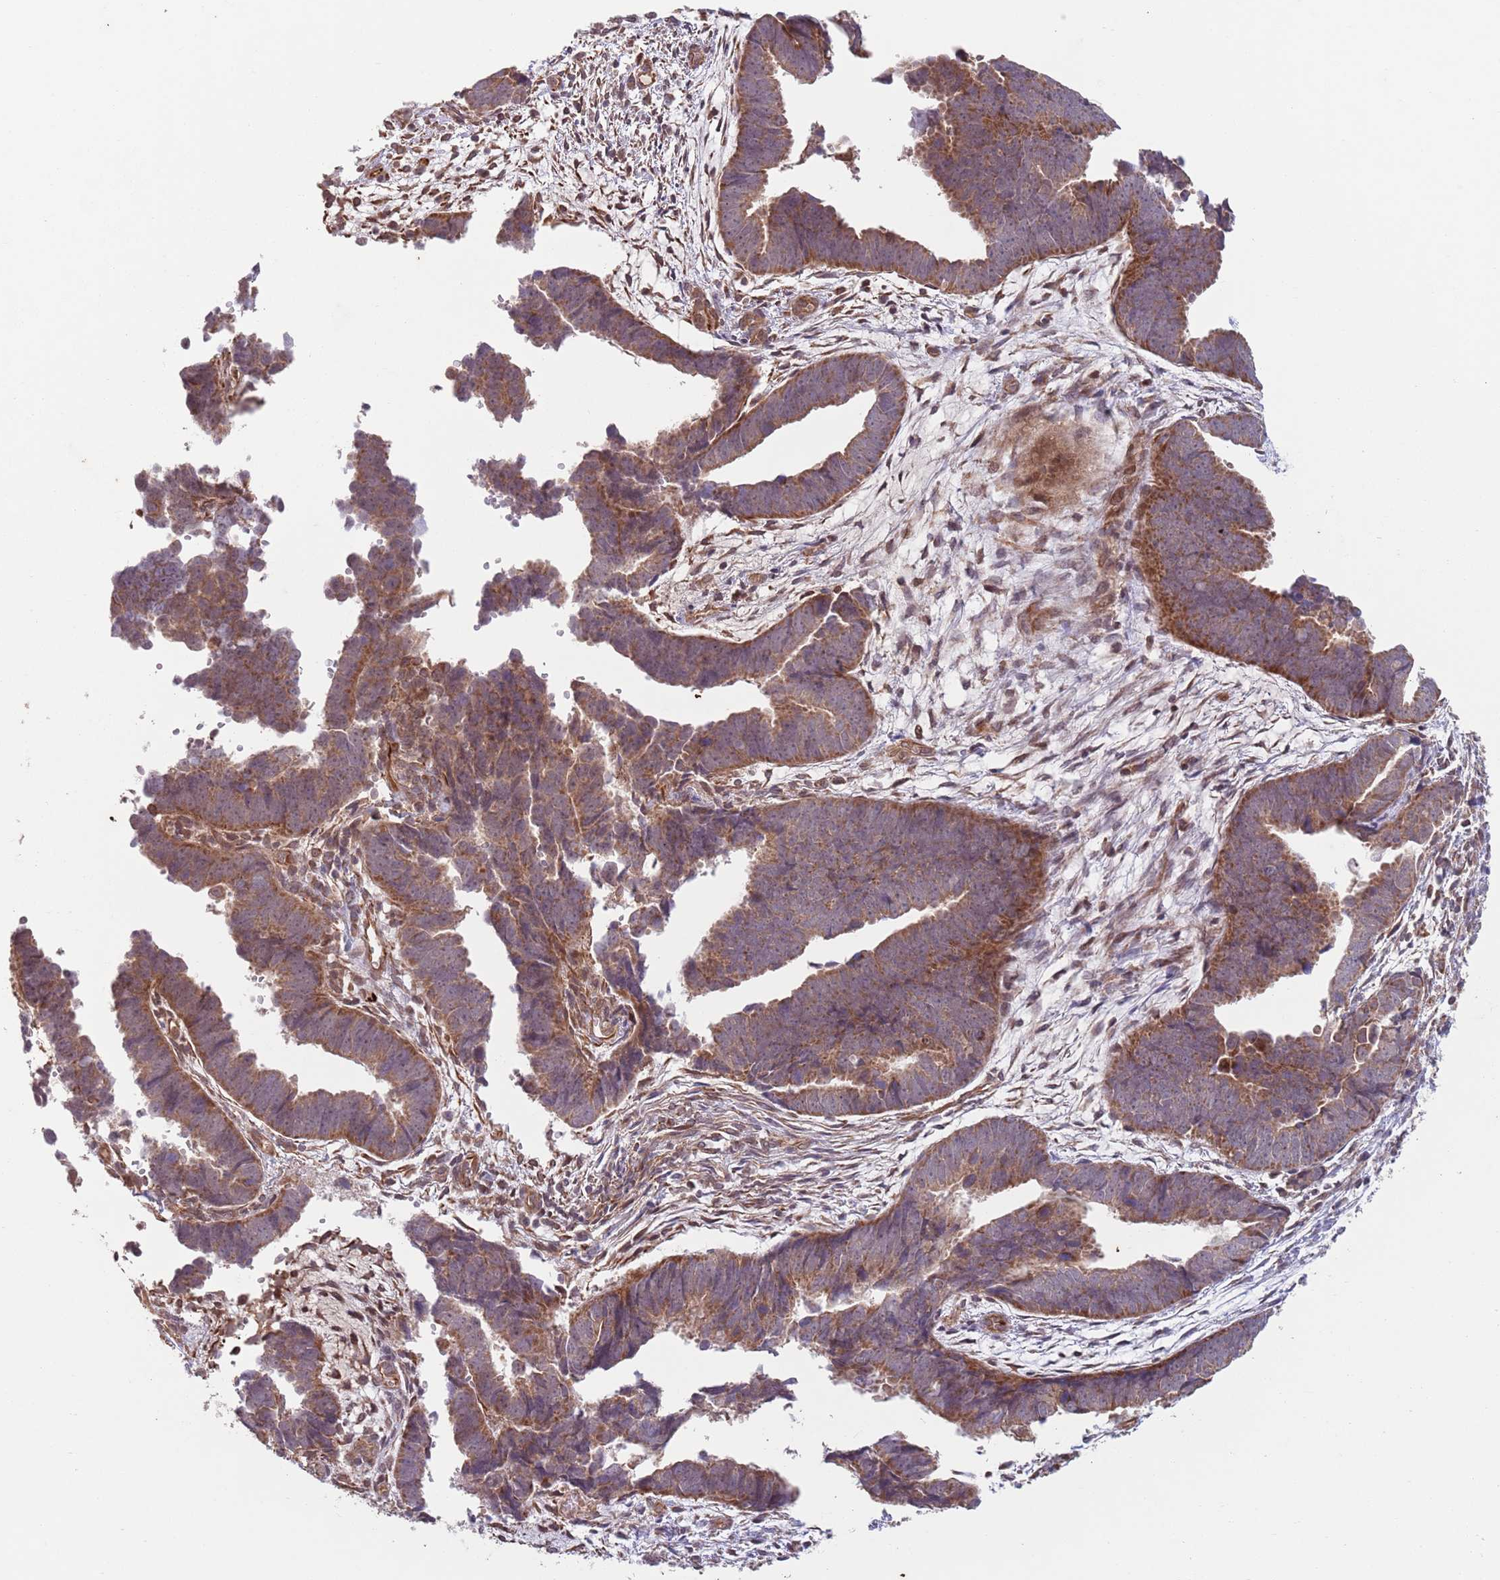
{"staining": {"intensity": "strong", "quantity": ">75%", "location": "cytoplasmic/membranous"}, "tissue": "endometrial cancer", "cell_type": "Tumor cells", "image_type": "cancer", "snomed": [{"axis": "morphology", "description": "Adenocarcinoma, NOS"}, {"axis": "topography", "description": "Endometrium"}], "caption": "Immunohistochemical staining of human endometrial adenocarcinoma displays high levels of strong cytoplasmic/membranous protein staining in about >75% of tumor cells.", "gene": "CHD9", "patient": {"sex": "female", "age": 75}}